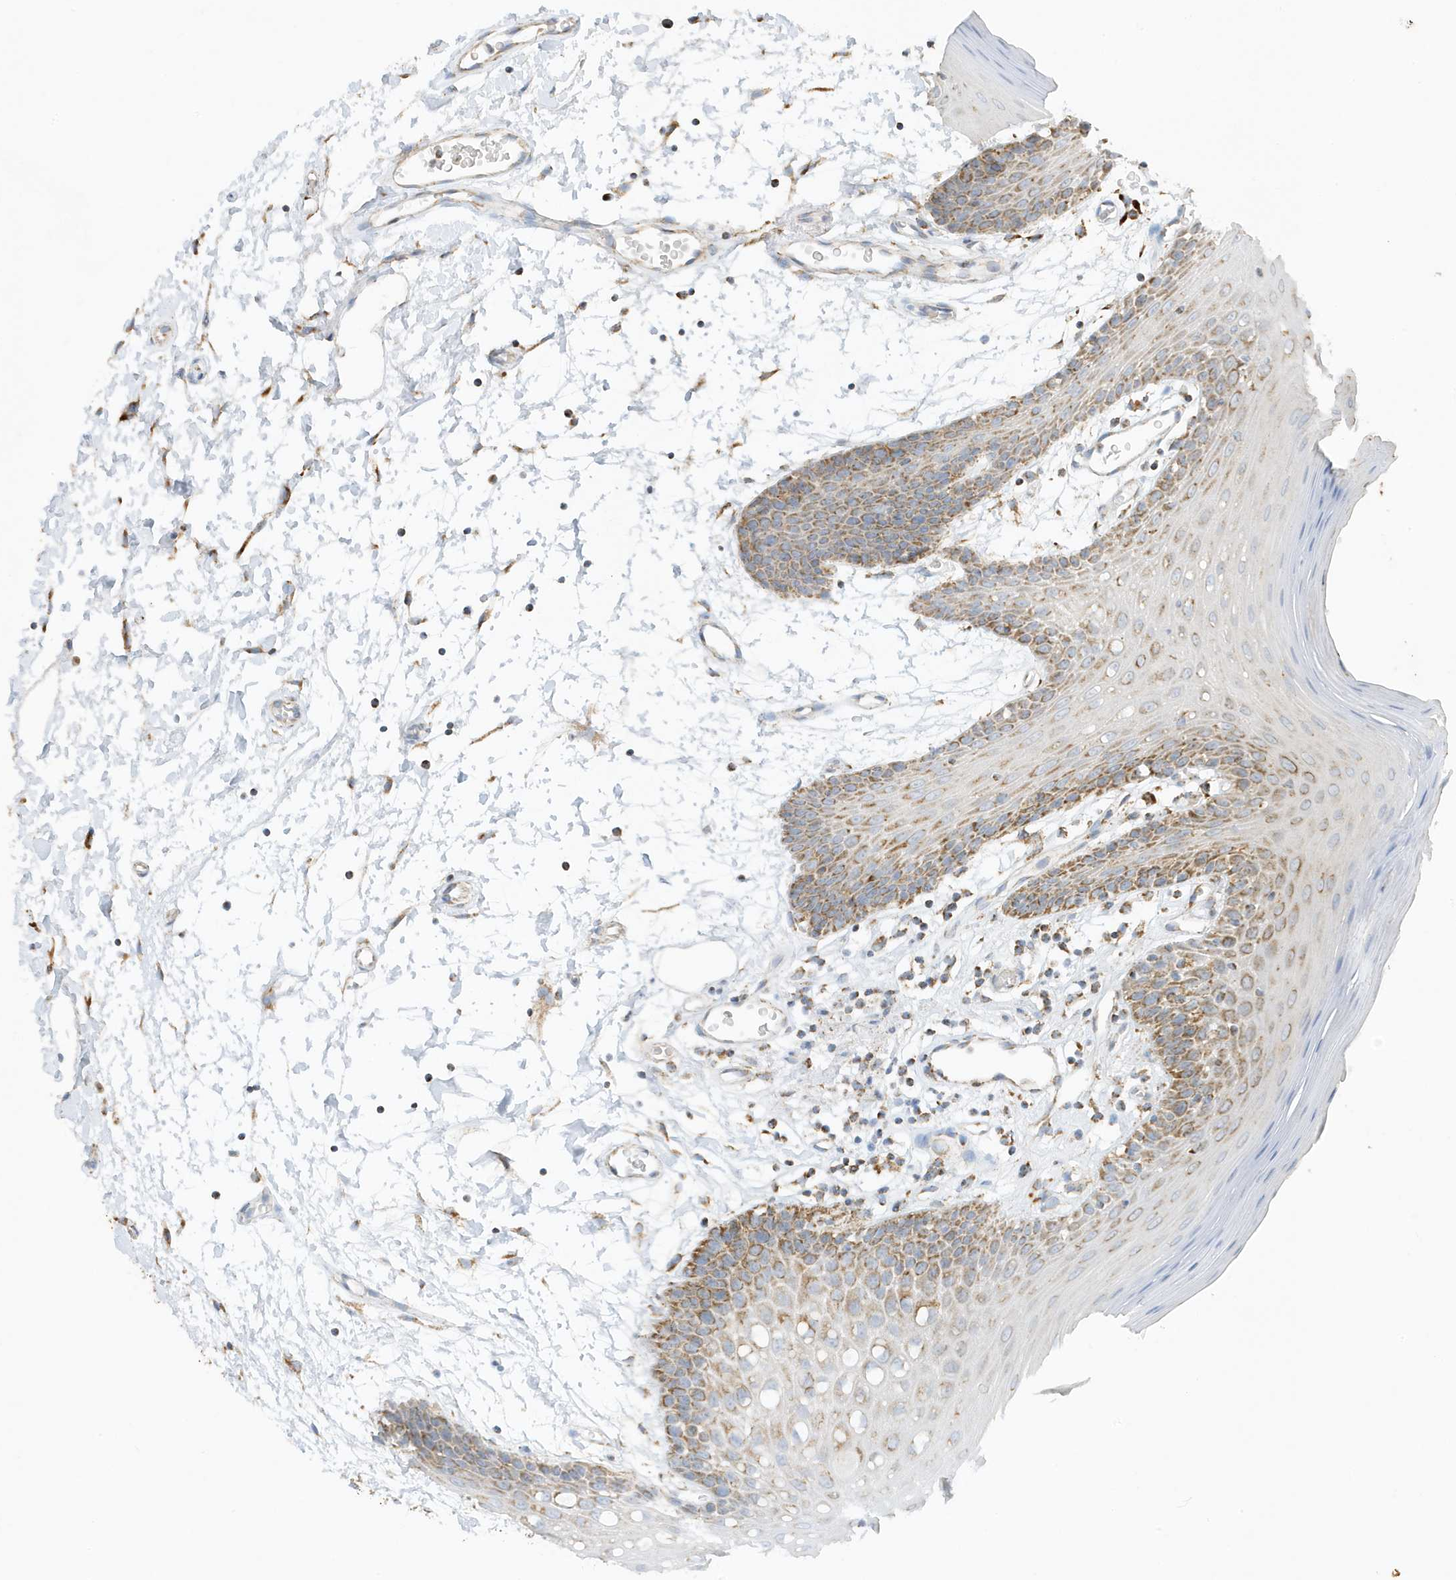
{"staining": {"intensity": "moderate", "quantity": "25%-75%", "location": "cytoplasmic/membranous"}, "tissue": "oral mucosa", "cell_type": "Squamous epithelial cells", "image_type": "normal", "snomed": [{"axis": "morphology", "description": "Normal tissue, NOS"}, {"axis": "topography", "description": "Skeletal muscle"}, {"axis": "topography", "description": "Oral tissue"}, {"axis": "topography", "description": "Salivary gland"}, {"axis": "topography", "description": "Peripheral nerve tissue"}], "caption": "DAB (3,3'-diaminobenzidine) immunohistochemical staining of benign oral mucosa displays moderate cytoplasmic/membranous protein staining in approximately 25%-75% of squamous epithelial cells. The staining was performed using DAB to visualize the protein expression in brown, while the nuclei were stained in blue with hematoxylin (Magnification: 20x).", "gene": "ATP5ME", "patient": {"sex": "male", "age": 54}}